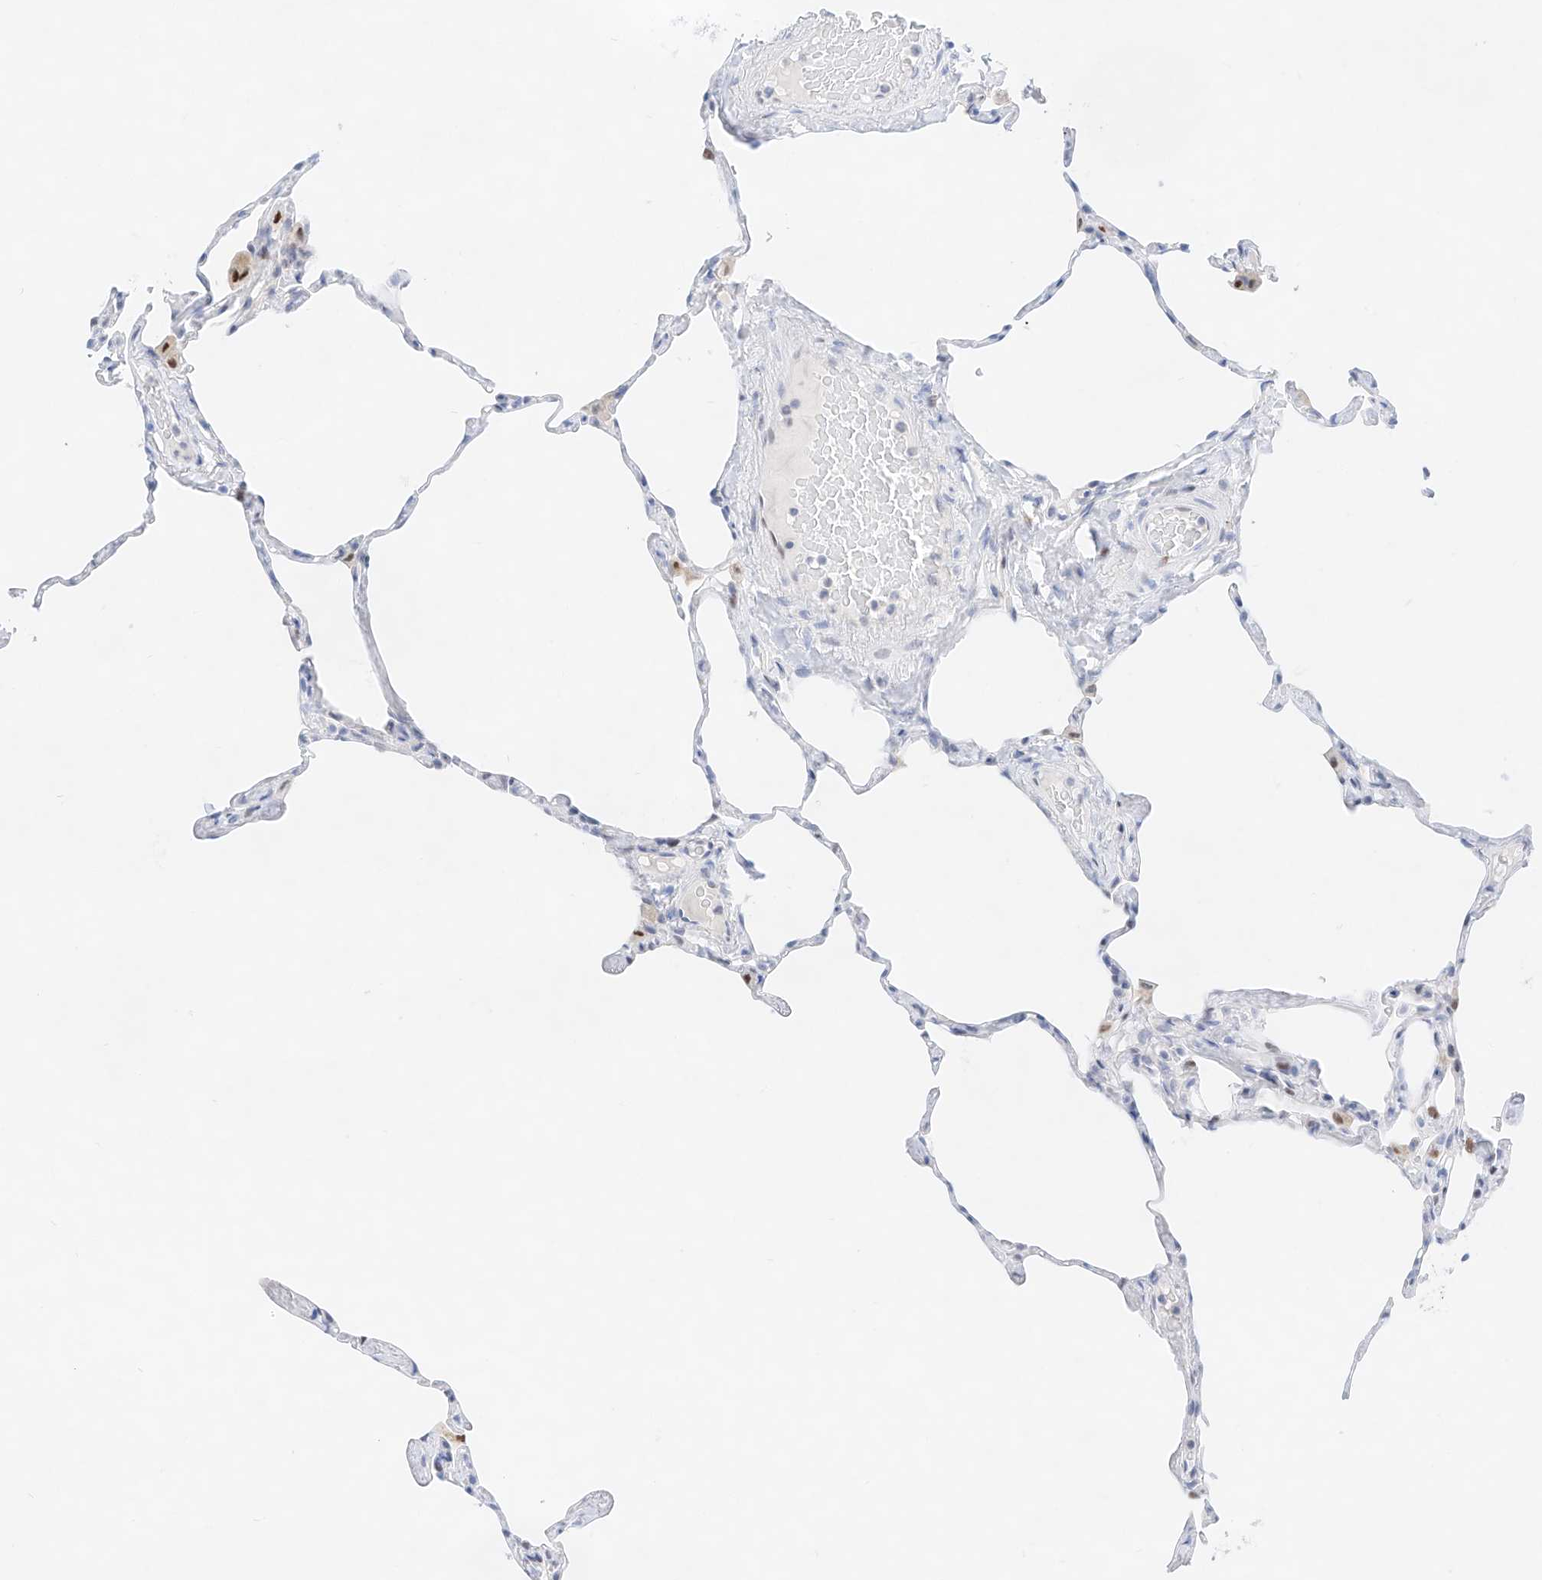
{"staining": {"intensity": "negative", "quantity": "none", "location": "none"}, "tissue": "lung", "cell_type": "Alveolar cells", "image_type": "normal", "snomed": [{"axis": "morphology", "description": "Normal tissue, NOS"}, {"axis": "topography", "description": "Lung"}], "caption": "IHC histopathology image of benign lung stained for a protein (brown), which exhibits no expression in alveolar cells. (Immunohistochemistry (ihc), brightfield microscopy, high magnification).", "gene": "NT5C3B", "patient": {"sex": "male", "age": 65}}